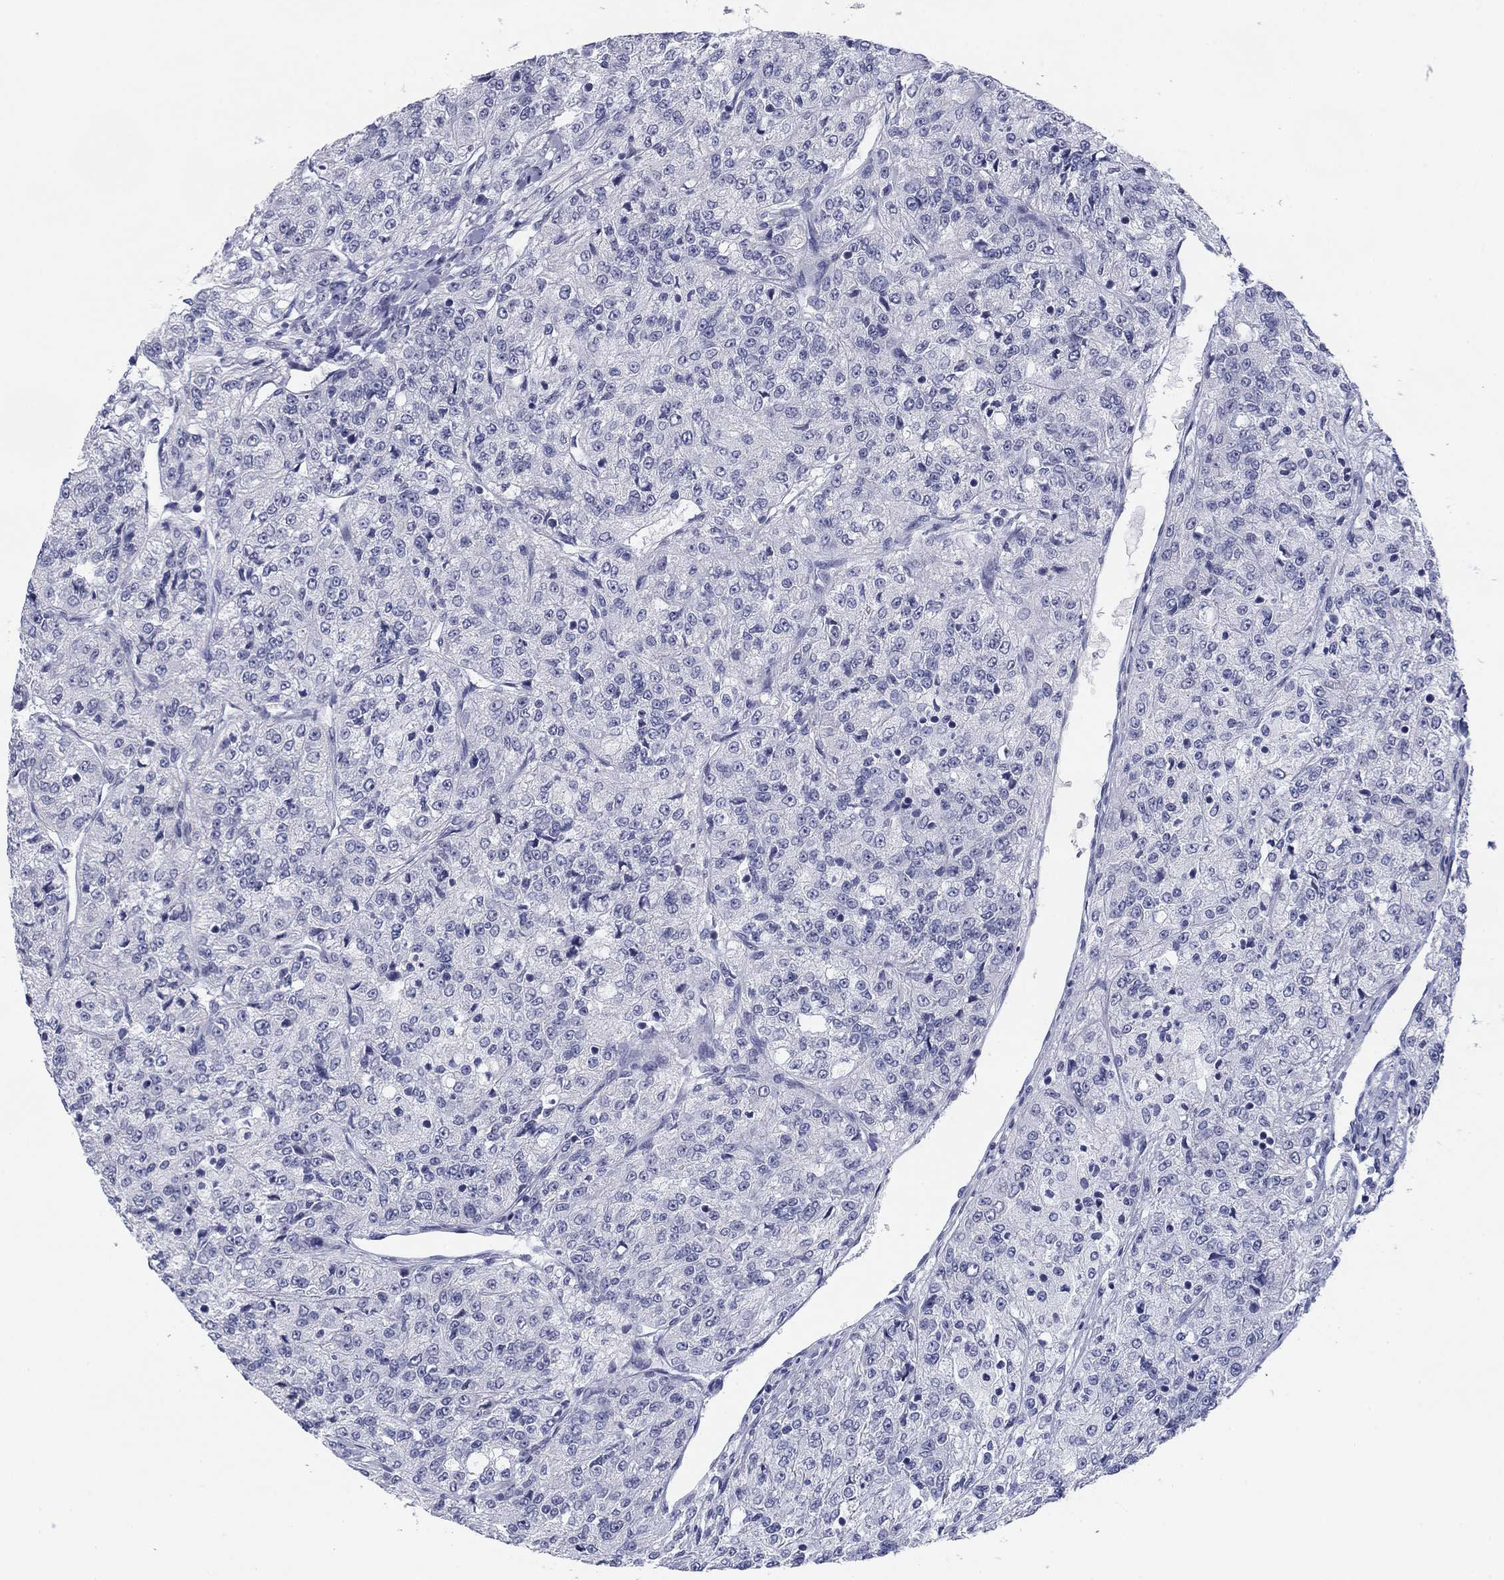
{"staining": {"intensity": "negative", "quantity": "none", "location": "none"}, "tissue": "renal cancer", "cell_type": "Tumor cells", "image_type": "cancer", "snomed": [{"axis": "morphology", "description": "Adenocarcinoma, NOS"}, {"axis": "topography", "description": "Kidney"}], "caption": "A photomicrograph of renal cancer stained for a protein shows no brown staining in tumor cells. The staining is performed using DAB (3,3'-diaminobenzidine) brown chromogen with nuclei counter-stained in using hematoxylin.", "gene": "PRPH", "patient": {"sex": "female", "age": 63}}